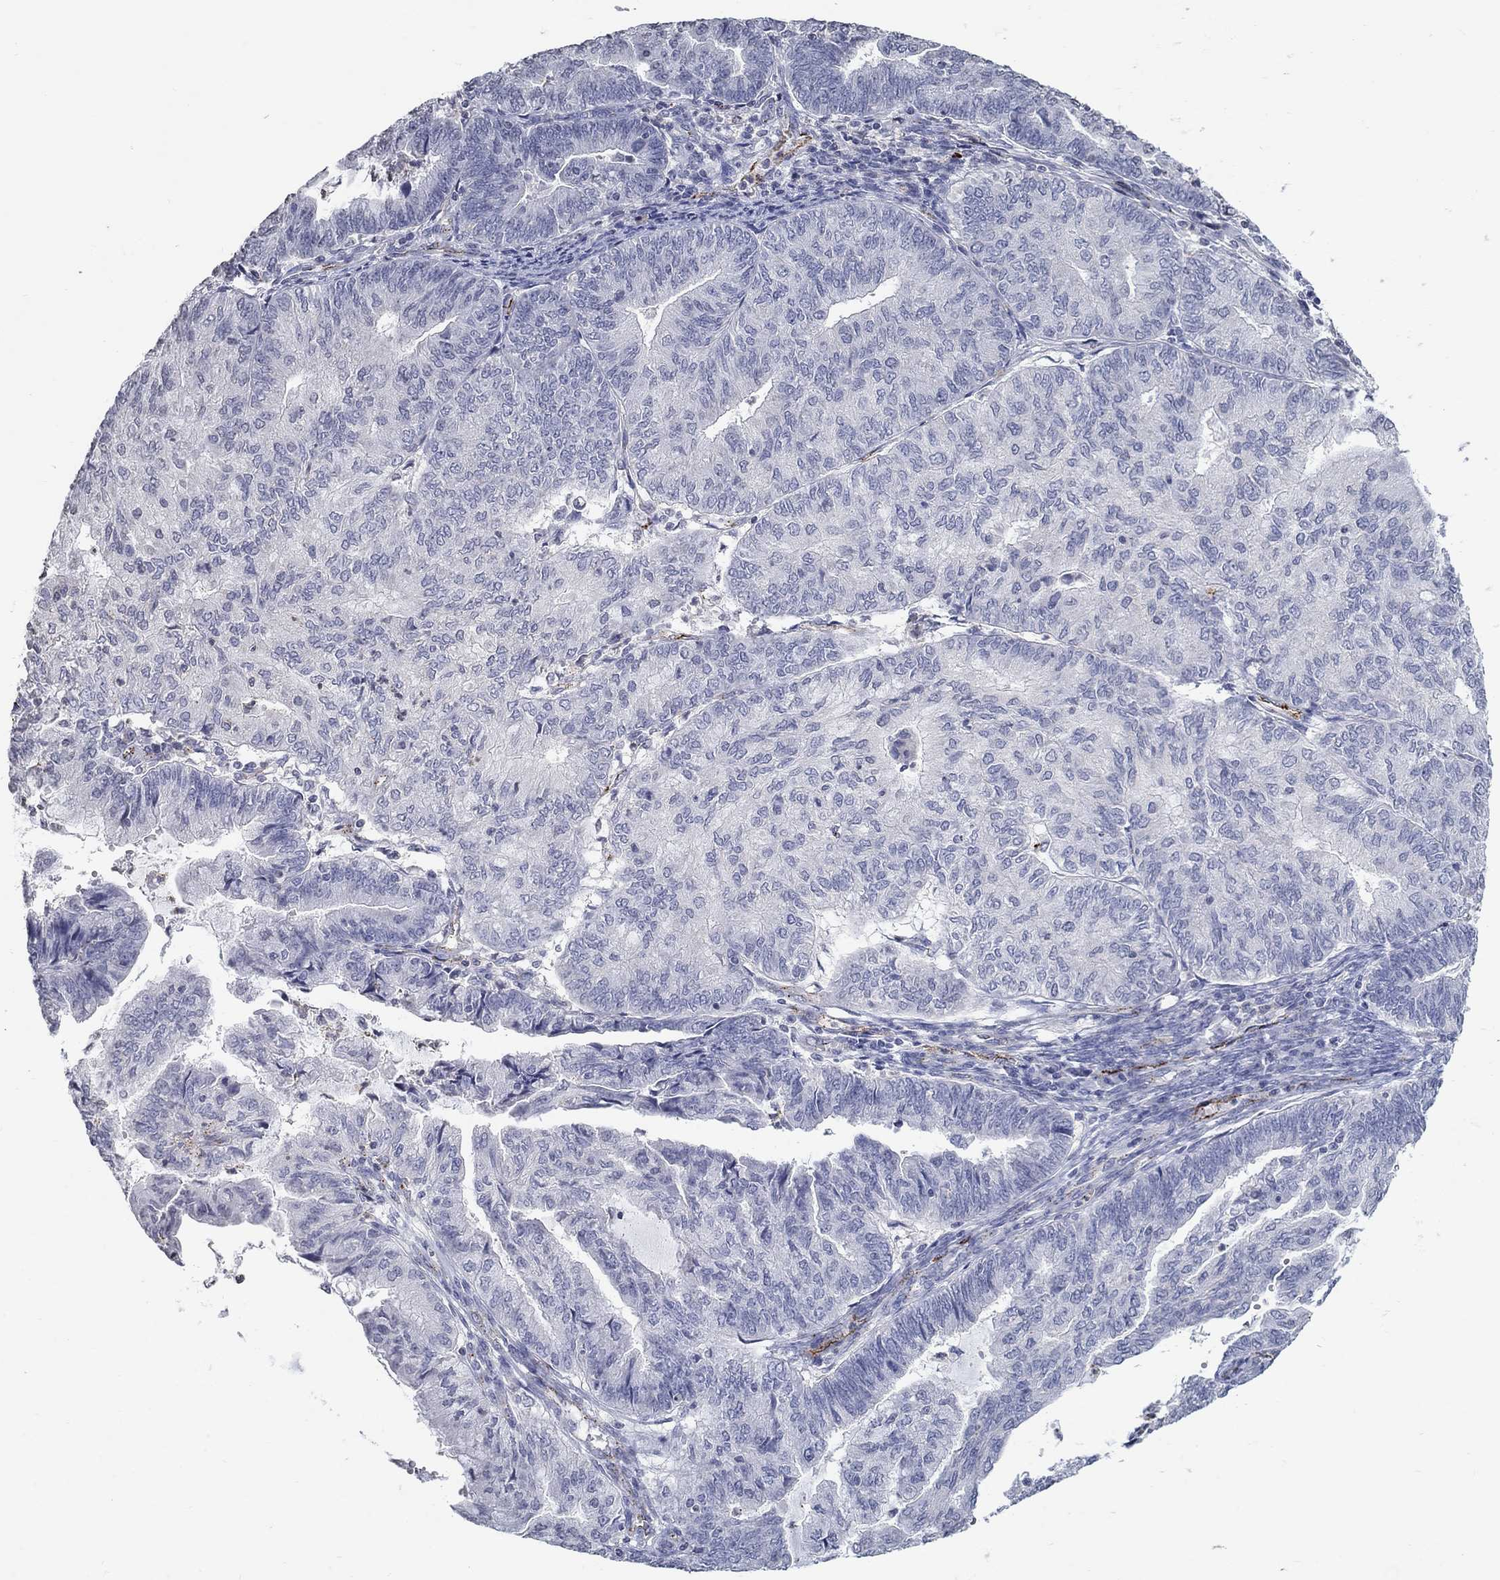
{"staining": {"intensity": "negative", "quantity": "none", "location": "none"}, "tissue": "endometrial cancer", "cell_type": "Tumor cells", "image_type": "cancer", "snomed": [{"axis": "morphology", "description": "Adenocarcinoma, NOS"}, {"axis": "topography", "description": "Endometrium"}], "caption": "The image exhibits no staining of tumor cells in endometrial cancer. Brightfield microscopy of IHC stained with DAB (brown) and hematoxylin (blue), captured at high magnification.", "gene": "TINAG", "patient": {"sex": "female", "age": 82}}